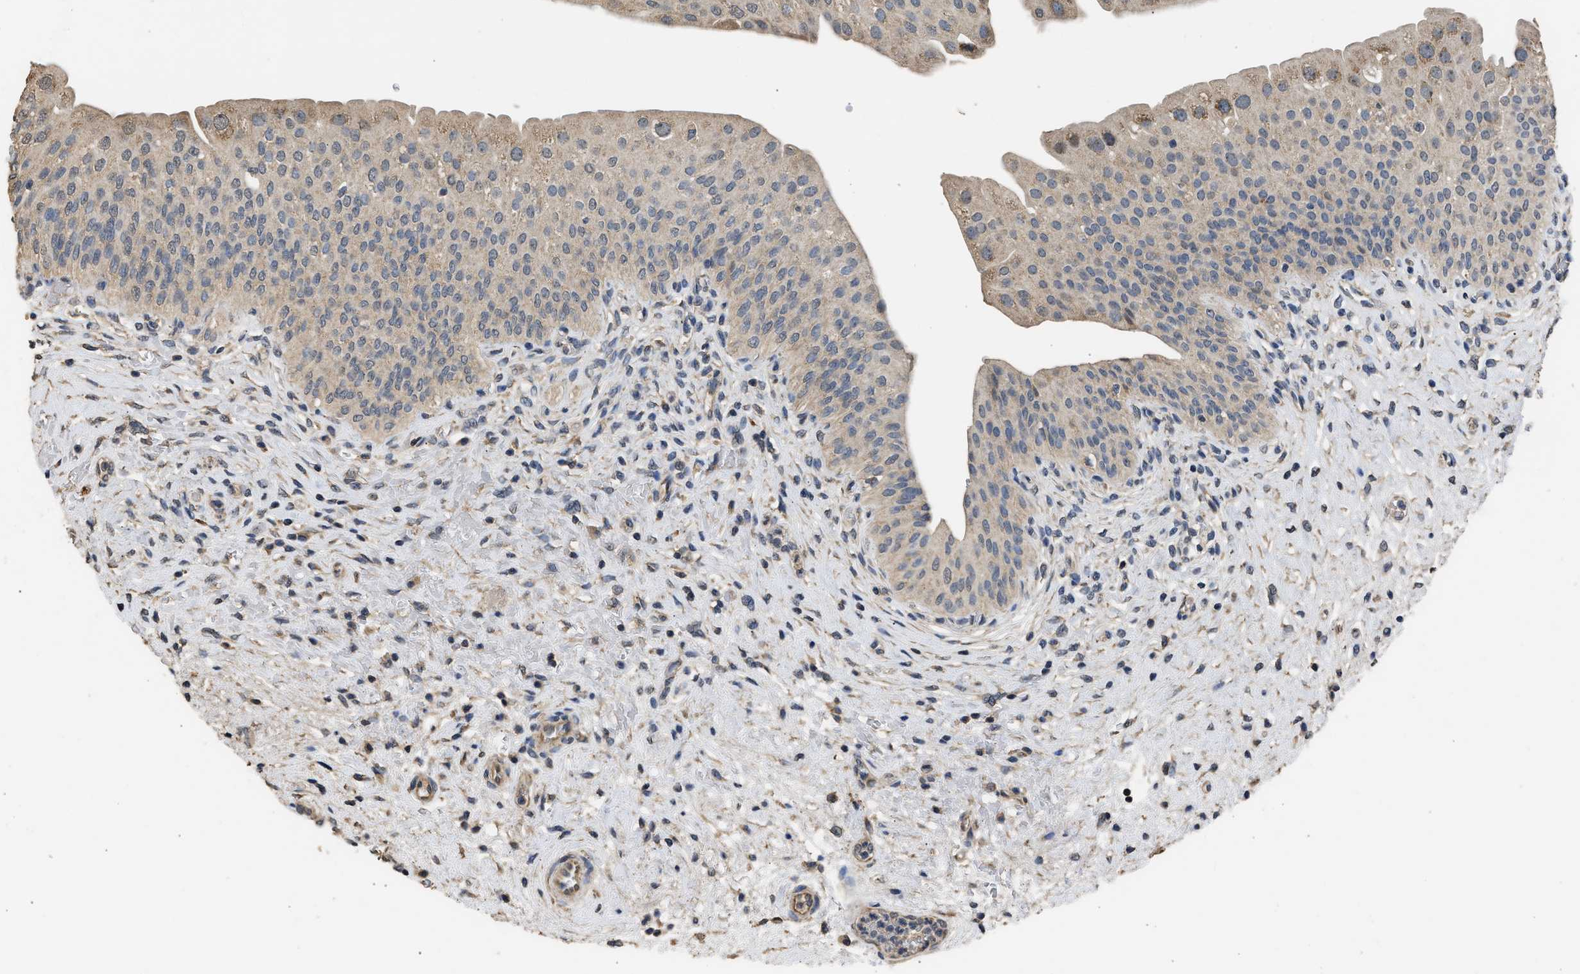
{"staining": {"intensity": "weak", "quantity": ">75%", "location": "cytoplasmic/membranous"}, "tissue": "urinary bladder", "cell_type": "Urothelial cells", "image_type": "normal", "snomed": [{"axis": "morphology", "description": "Normal tissue, NOS"}, {"axis": "topography", "description": "Urinary bladder"}], "caption": "Weak cytoplasmic/membranous expression is seen in approximately >75% of urothelial cells in unremarkable urinary bladder.", "gene": "SPINT2", "patient": {"sex": "male", "age": 46}}